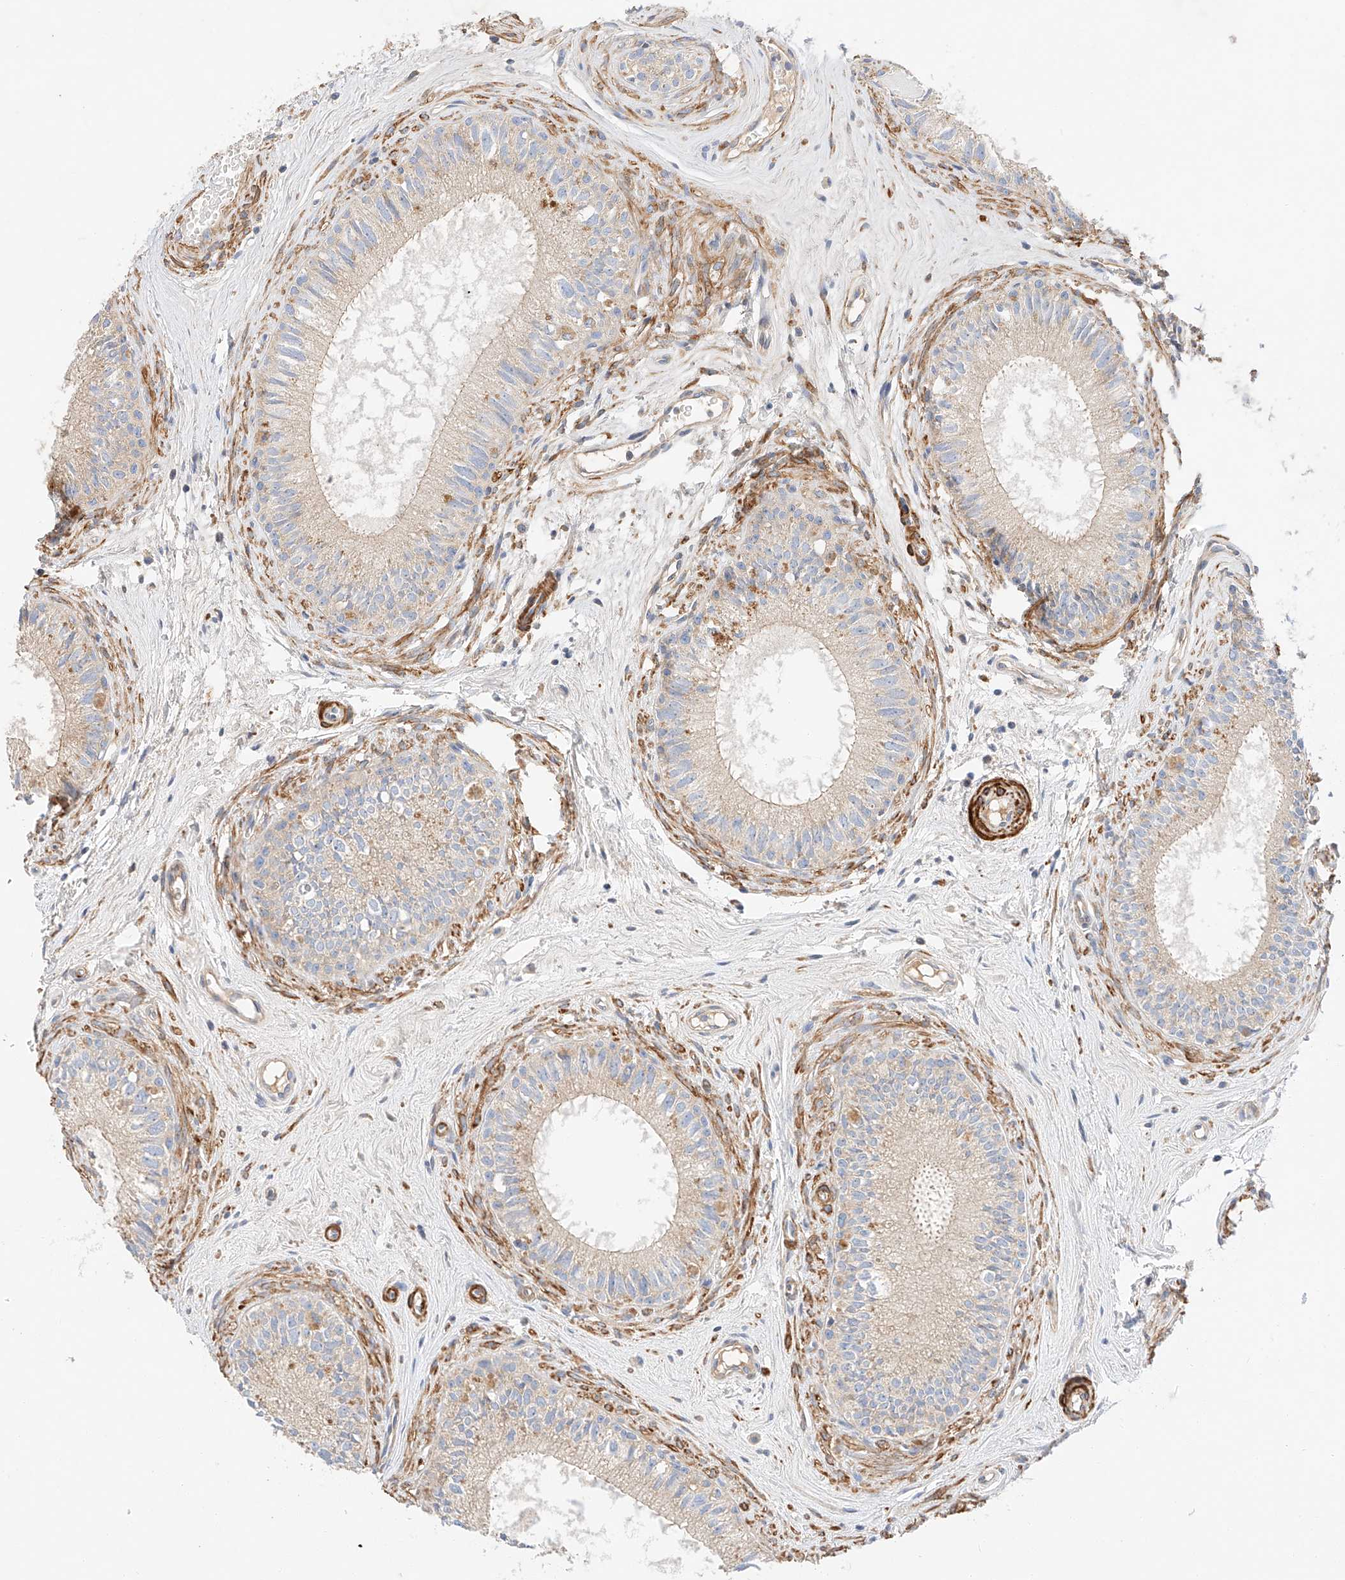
{"staining": {"intensity": "weak", "quantity": "<25%", "location": "cytoplasmic/membranous"}, "tissue": "epididymis", "cell_type": "Glandular cells", "image_type": "normal", "snomed": [{"axis": "morphology", "description": "Normal tissue, NOS"}, {"axis": "topography", "description": "Epididymis"}], "caption": "An immunohistochemistry photomicrograph of unremarkable epididymis is shown. There is no staining in glandular cells of epididymis.", "gene": "C6orf118", "patient": {"sex": "male", "age": 71}}